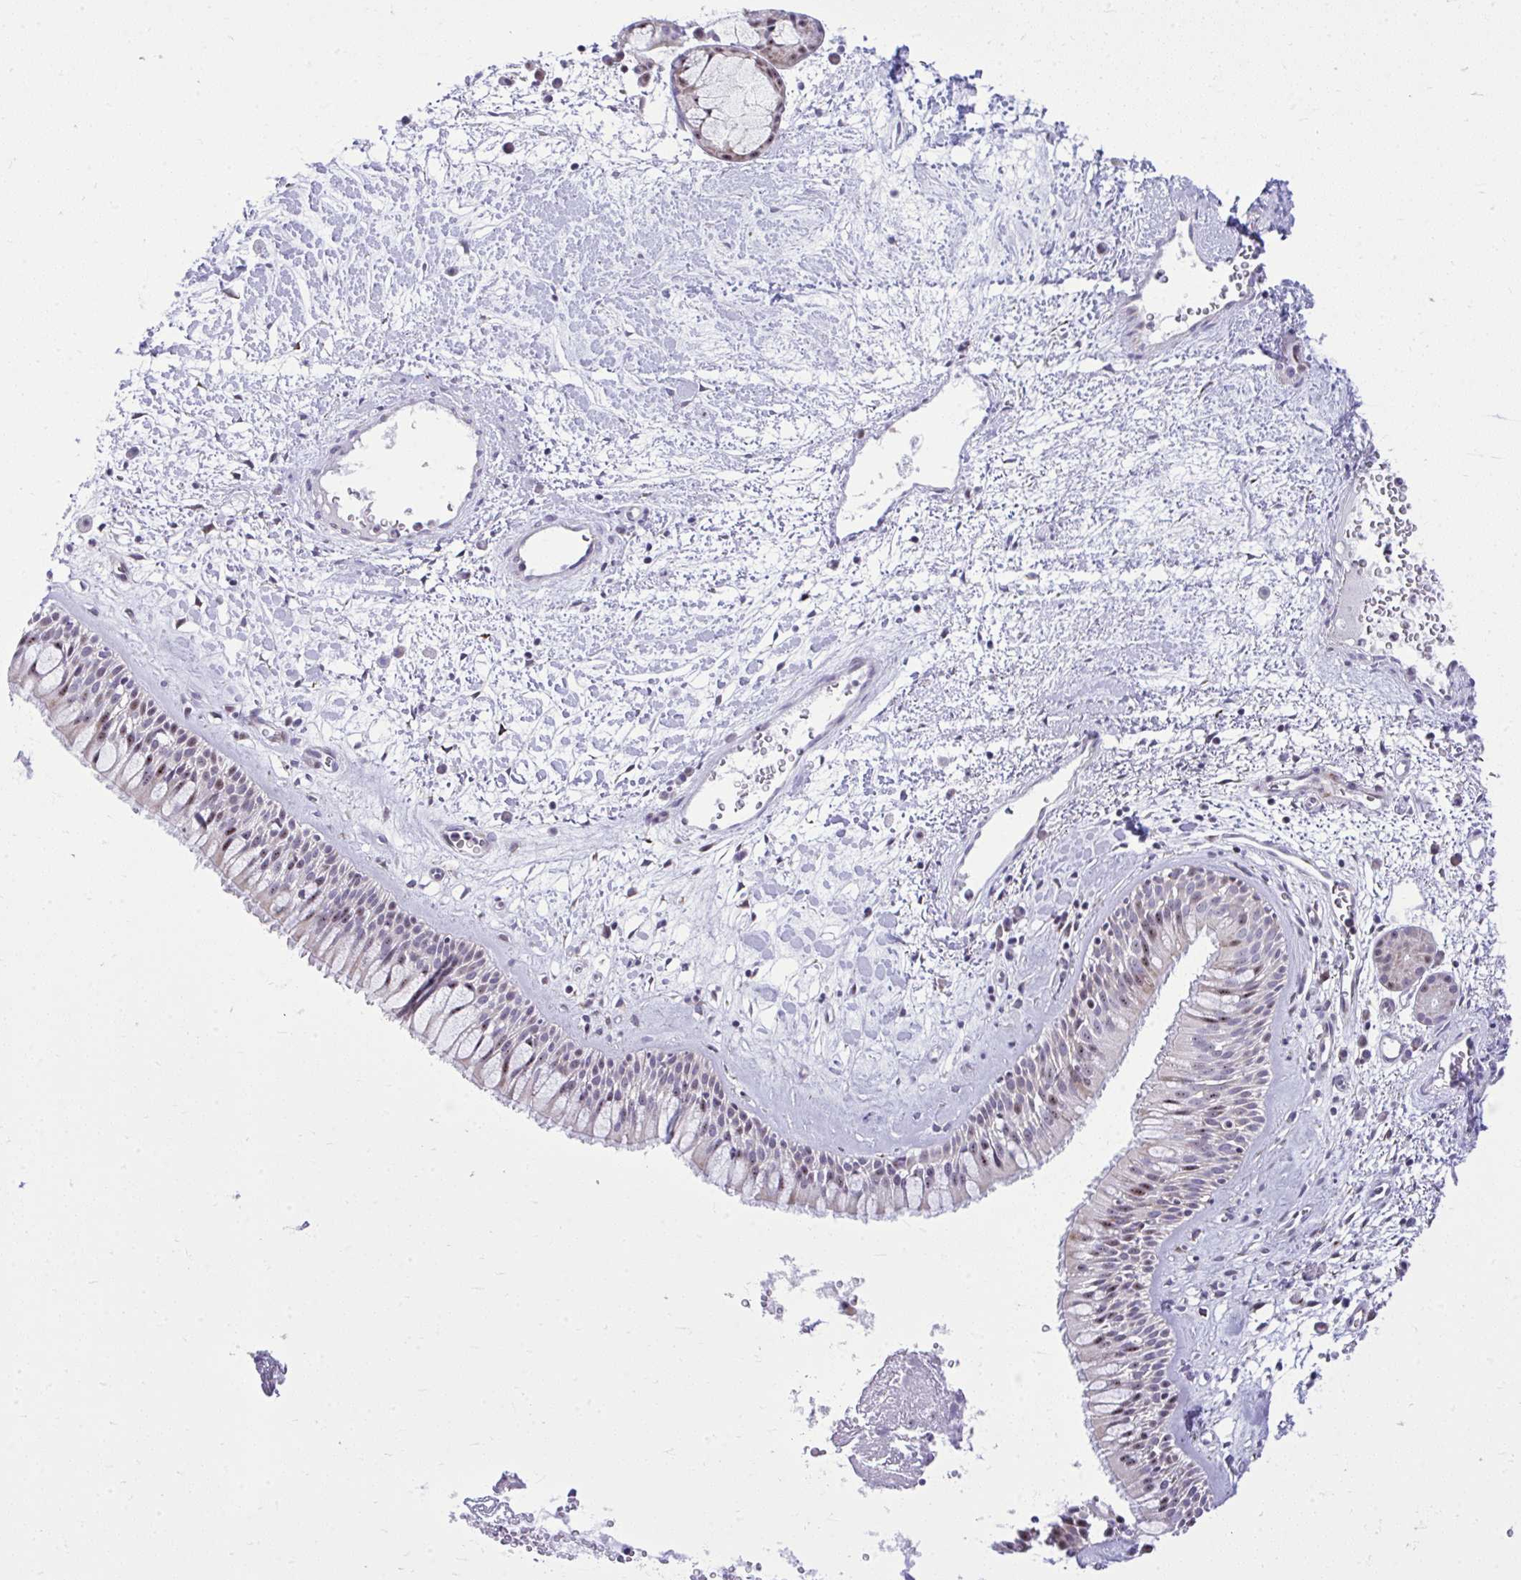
{"staining": {"intensity": "negative", "quantity": "none", "location": "none"}, "tissue": "nasopharynx", "cell_type": "Respiratory epithelial cells", "image_type": "normal", "snomed": [{"axis": "morphology", "description": "Normal tissue, NOS"}, {"axis": "topography", "description": "Nasopharynx"}], "caption": "An IHC image of unremarkable nasopharynx is shown. There is no staining in respiratory epithelial cells of nasopharynx. (DAB immunohistochemistry (IHC) visualized using brightfield microscopy, high magnification).", "gene": "GPRIN3", "patient": {"sex": "male", "age": 65}}